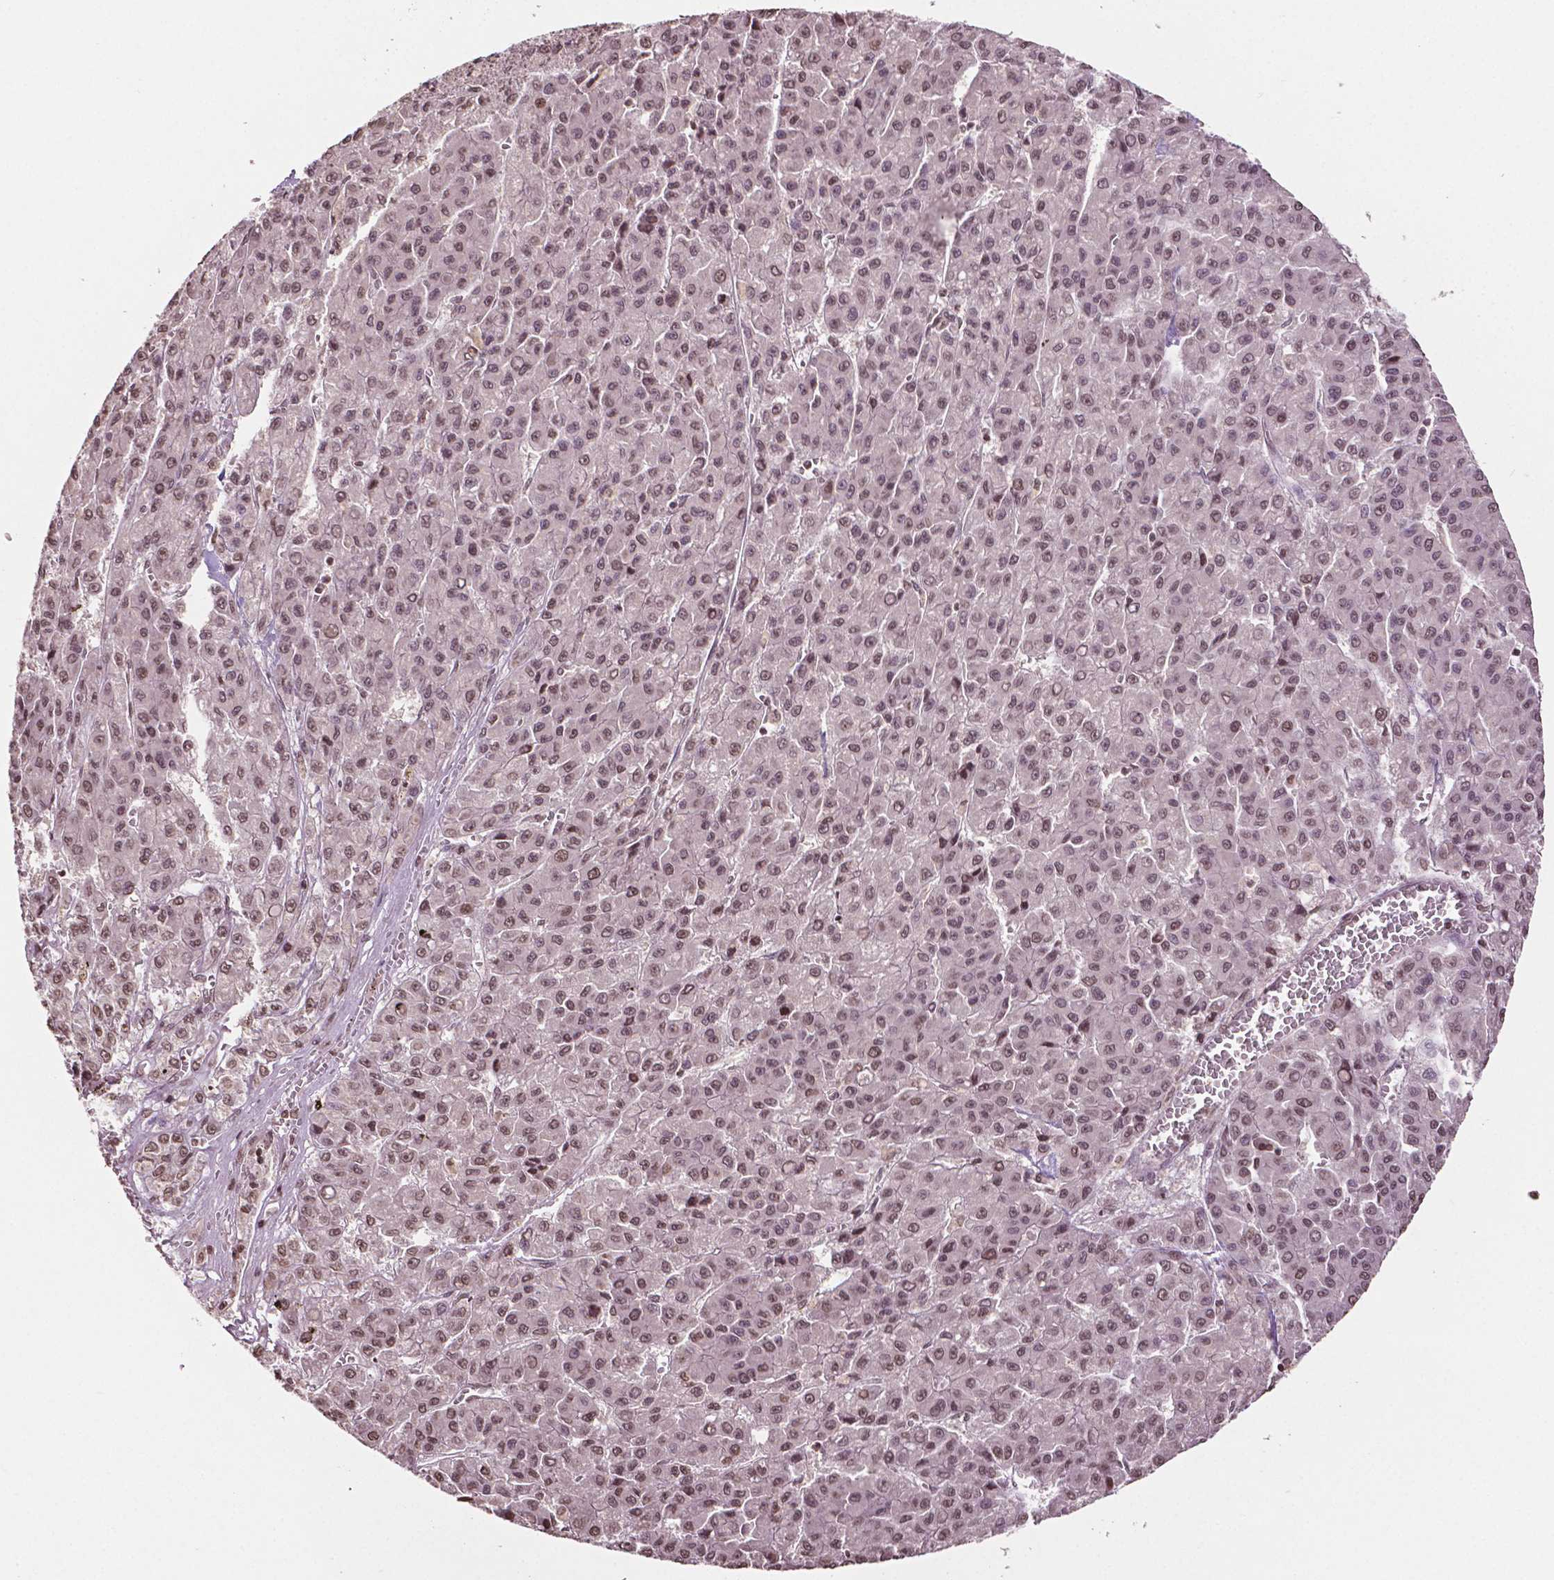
{"staining": {"intensity": "moderate", "quantity": ">75%", "location": "nuclear"}, "tissue": "liver cancer", "cell_type": "Tumor cells", "image_type": "cancer", "snomed": [{"axis": "morphology", "description": "Carcinoma, Hepatocellular, NOS"}, {"axis": "topography", "description": "Liver"}], "caption": "Immunohistochemistry (IHC) of human hepatocellular carcinoma (liver) displays medium levels of moderate nuclear staining in approximately >75% of tumor cells. (Brightfield microscopy of DAB IHC at high magnification).", "gene": "DEK", "patient": {"sex": "male", "age": 70}}